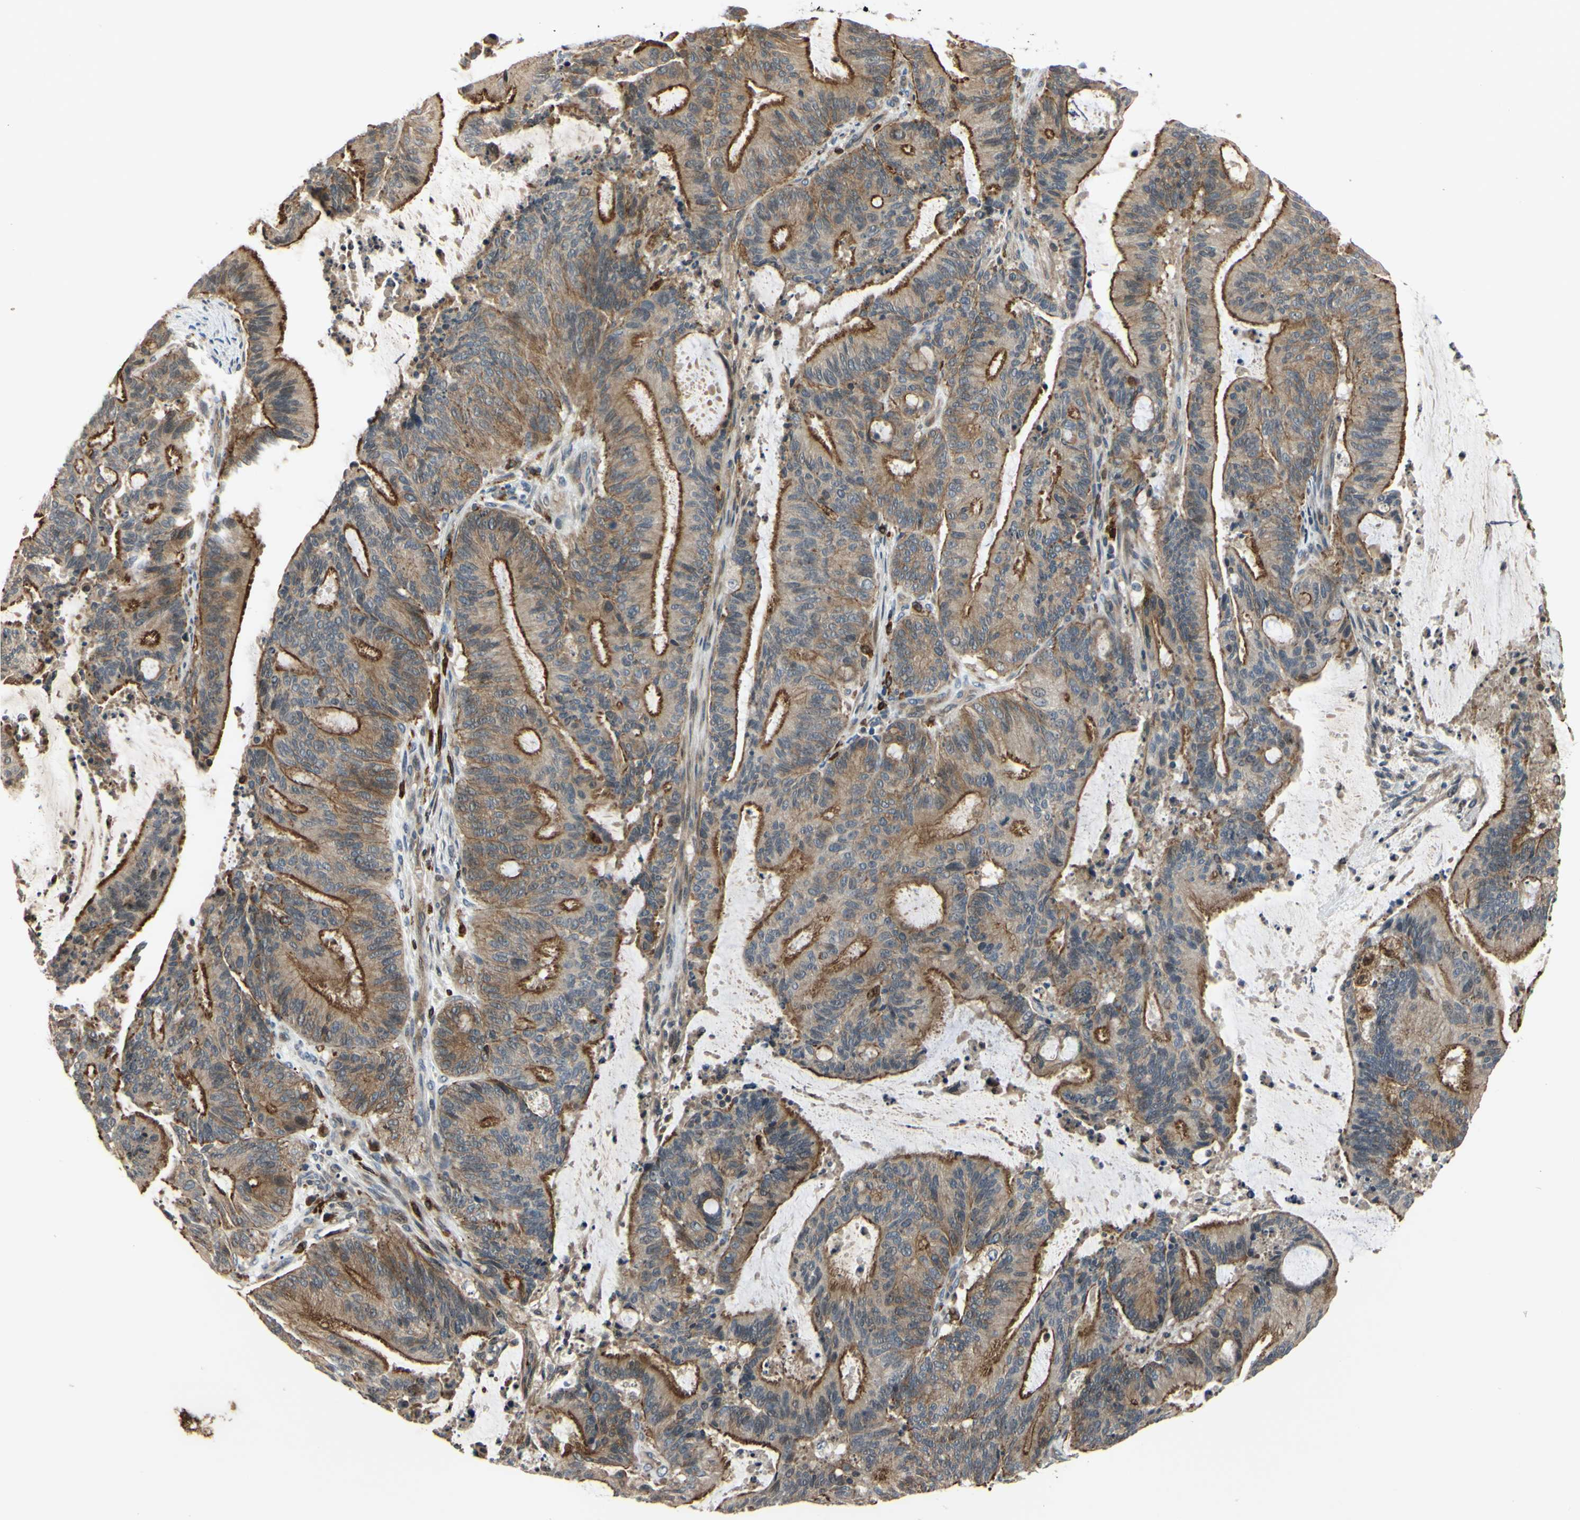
{"staining": {"intensity": "strong", "quantity": ">75%", "location": "cytoplasmic/membranous"}, "tissue": "liver cancer", "cell_type": "Tumor cells", "image_type": "cancer", "snomed": [{"axis": "morphology", "description": "Cholangiocarcinoma"}, {"axis": "topography", "description": "Liver"}], "caption": "The image reveals immunohistochemical staining of liver cholangiocarcinoma. There is strong cytoplasmic/membranous positivity is present in about >75% of tumor cells. The protein is shown in brown color, while the nuclei are stained blue.", "gene": "PLXNA2", "patient": {"sex": "female", "age": 73}}